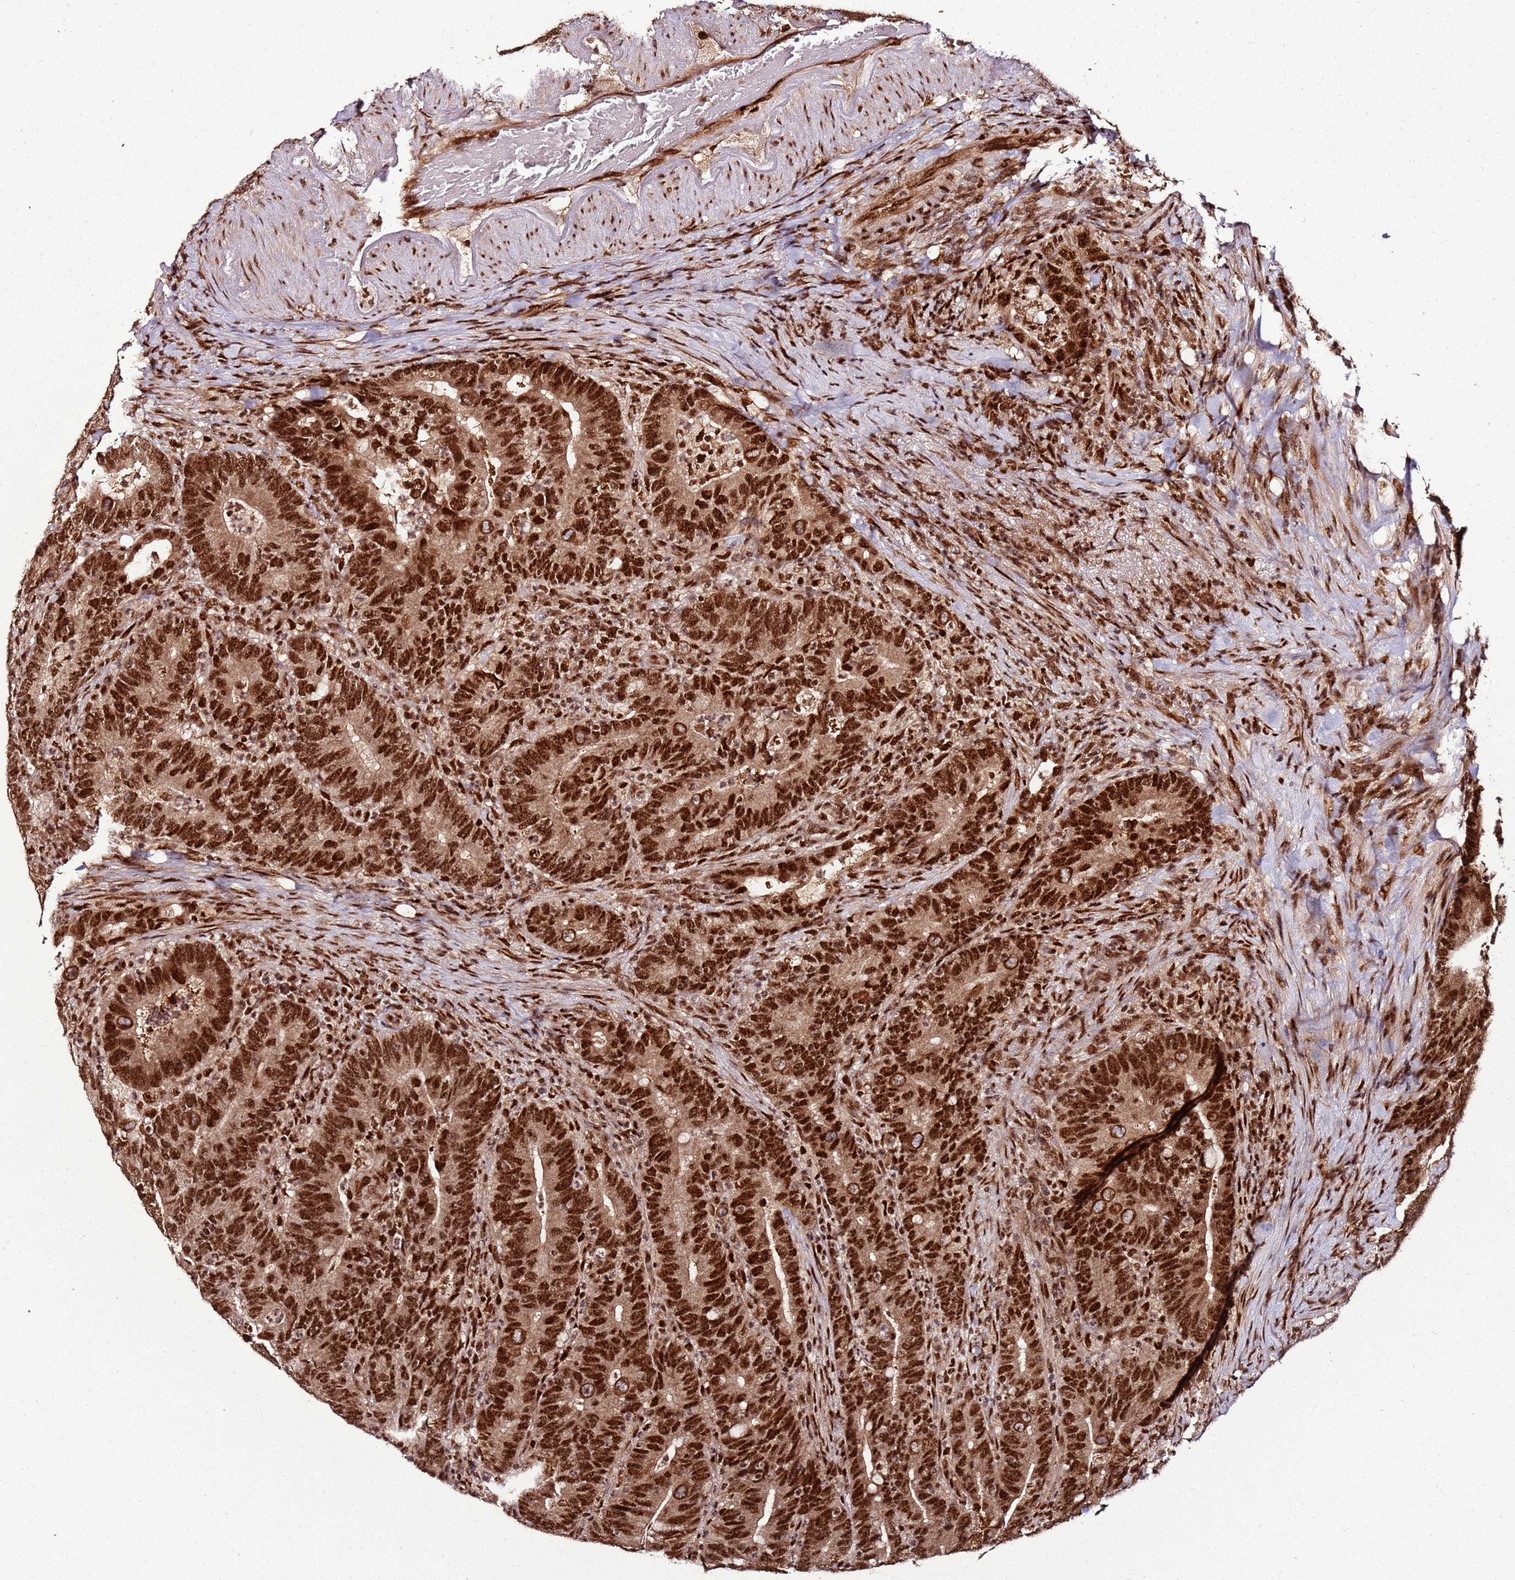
{"staining": {"intensity": "strong", "quantity": ">75%", "location": "nuclear"}, "tissue": "colorectal cancer", "cell_type": "Tumor cells", "image_type": "cancer", "snomed": [{"axis": "morphology", "description": "Adenocarcinoma, NOS"}, {"axis": "topography", "description": "Colon"}], "caption": "DAB immunohistochemical staining of colorectal cancer (adenocarcinoma) shows strong nuclear protein expression in approximately >75% of tumor cells. (DAB IHC with brightfield microscopy, high magnification).", "gene": "XRN2", "patient": {"sex": "female", "age": 66}}